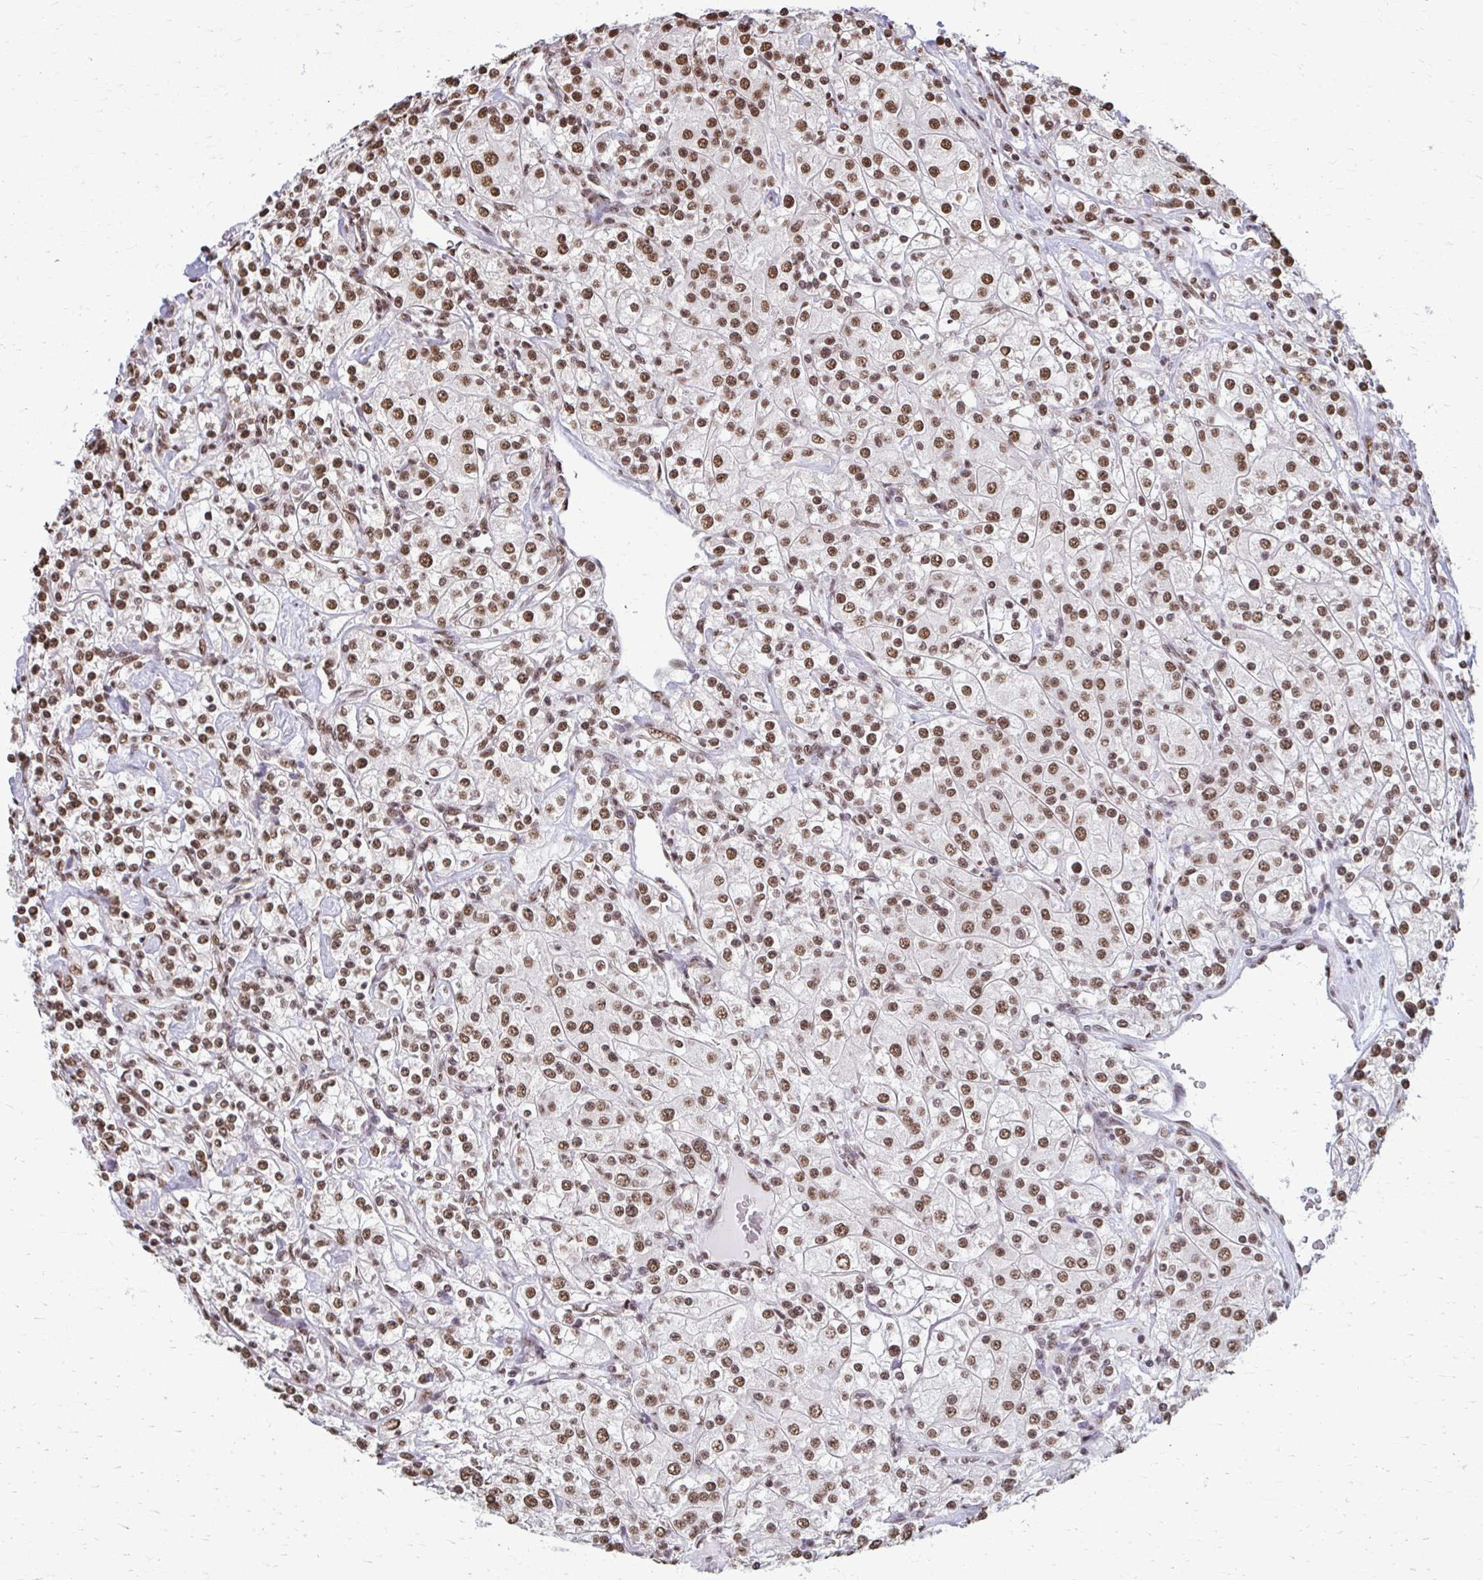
{"staining": {"intensity": "moderate", "quantity": ">75%", "location": "nuclear"}, "tissue": "renal cancer", "cell_type": "Tumor cells", "image_type": "cancer", "snomed": [{"axis": "morphology", "description": "Adenocarcinoma, NOS"}, {"axis": "topography", "description": "Kidney"}], "caption": "Moderate nuclear protein positivity is seen in about >75% of tumor cells in renal adenocarcinoma.", "gene": "SNRPA", "patient": {"sex": "male", "age": 77}}